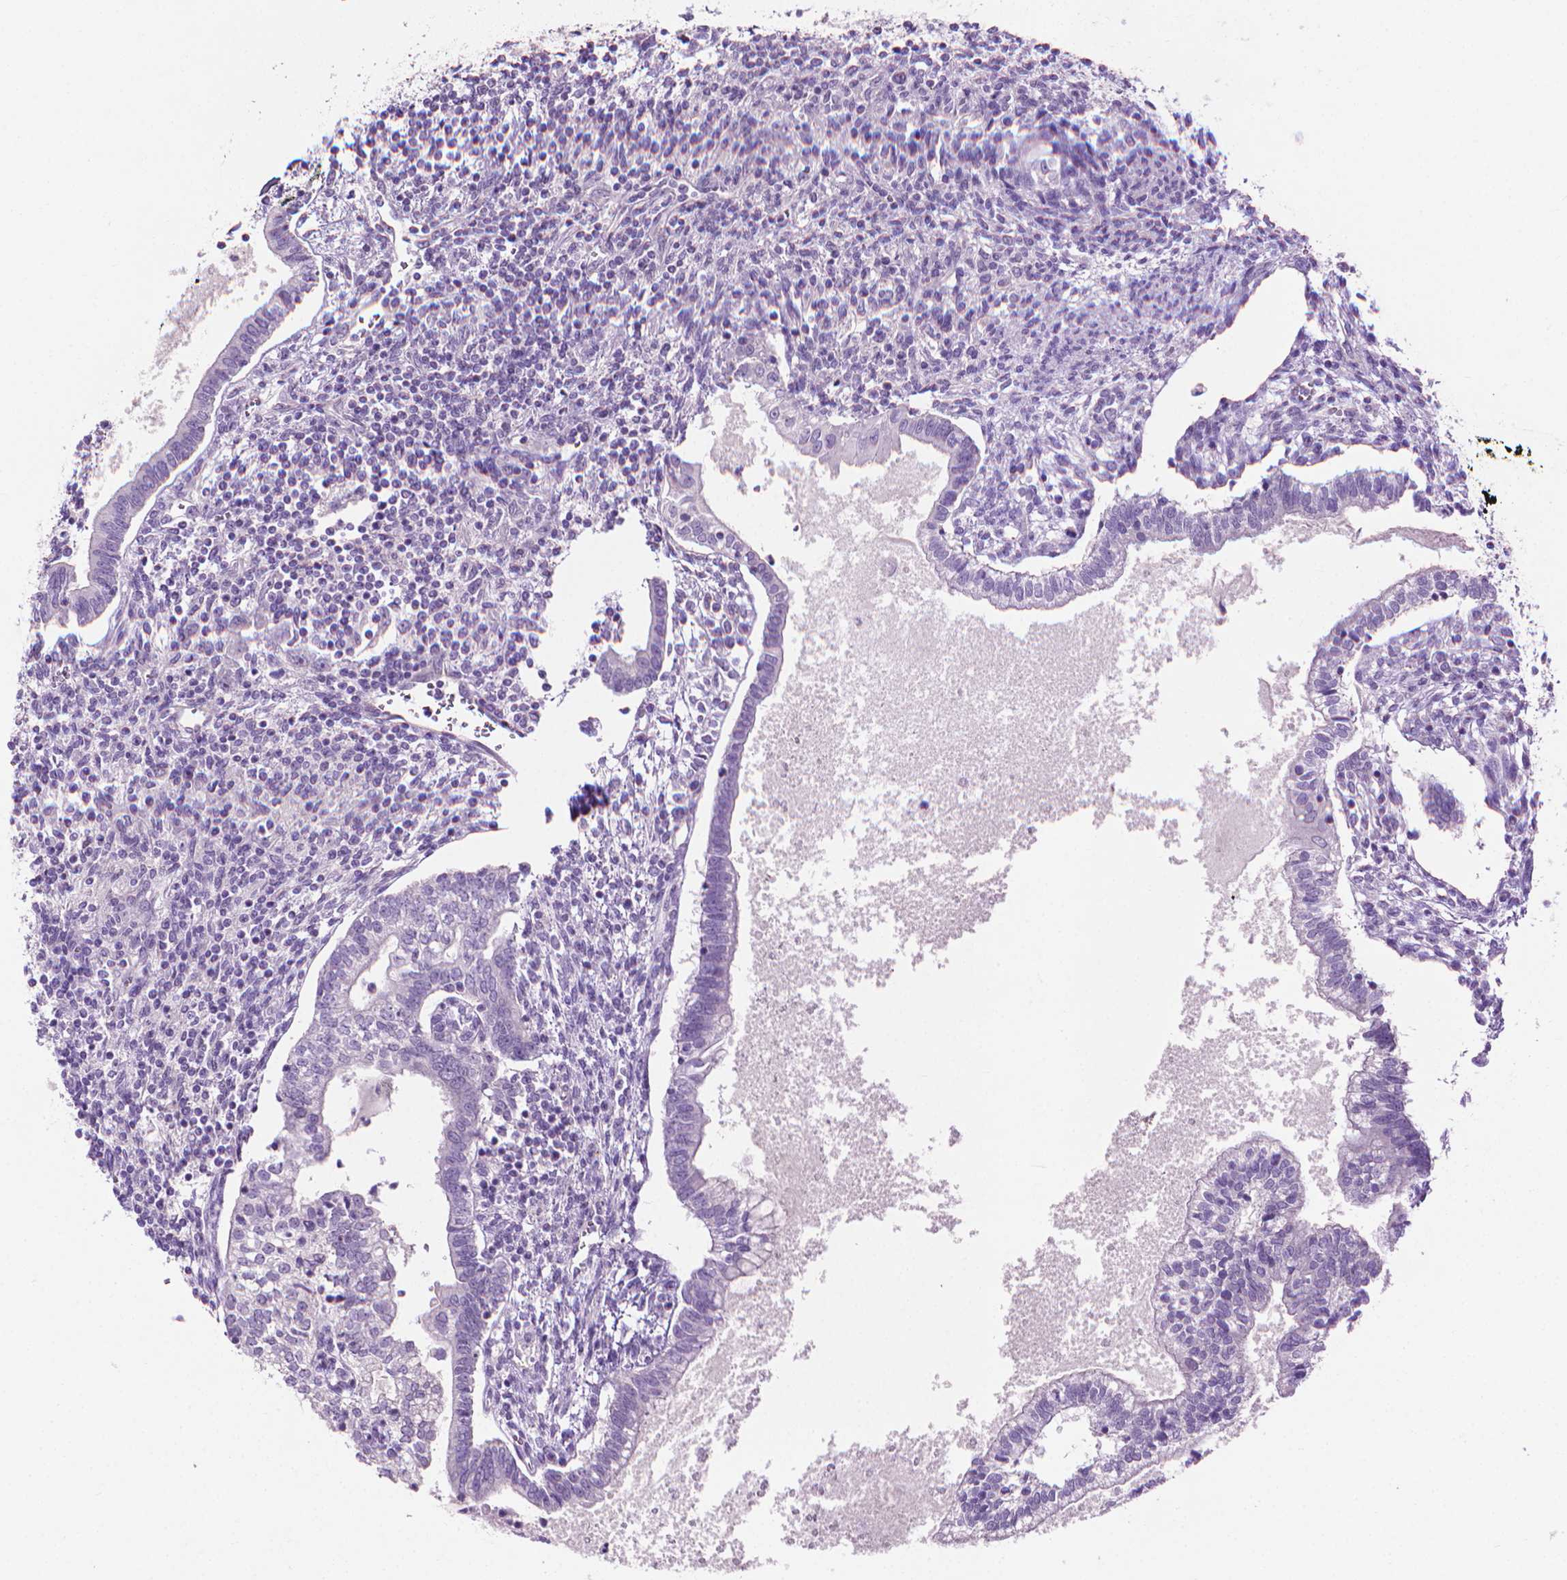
{"staining": {"intensity": "negative", "quantity": "none", "location": "none"}, "tissue": "testis cancer", "cell_type": "Tumor cells", "image_type": "cancer", "snomed": [{"axis": "morphology", "description": "Carcinoma, Embryonal, NOS"}, {"axis": "topography", "description": "Testis"}], "caption": "Immunohistochemistry (IHC) micrograph of neoplastic tissue: testis embryonal carcinoma stained with DAB (3,3'-diaminobenzidine) displays no significant protein positivity in tumor cells.", "gene": "KRT73", "patient": {"sex": "male", "age": 37}}